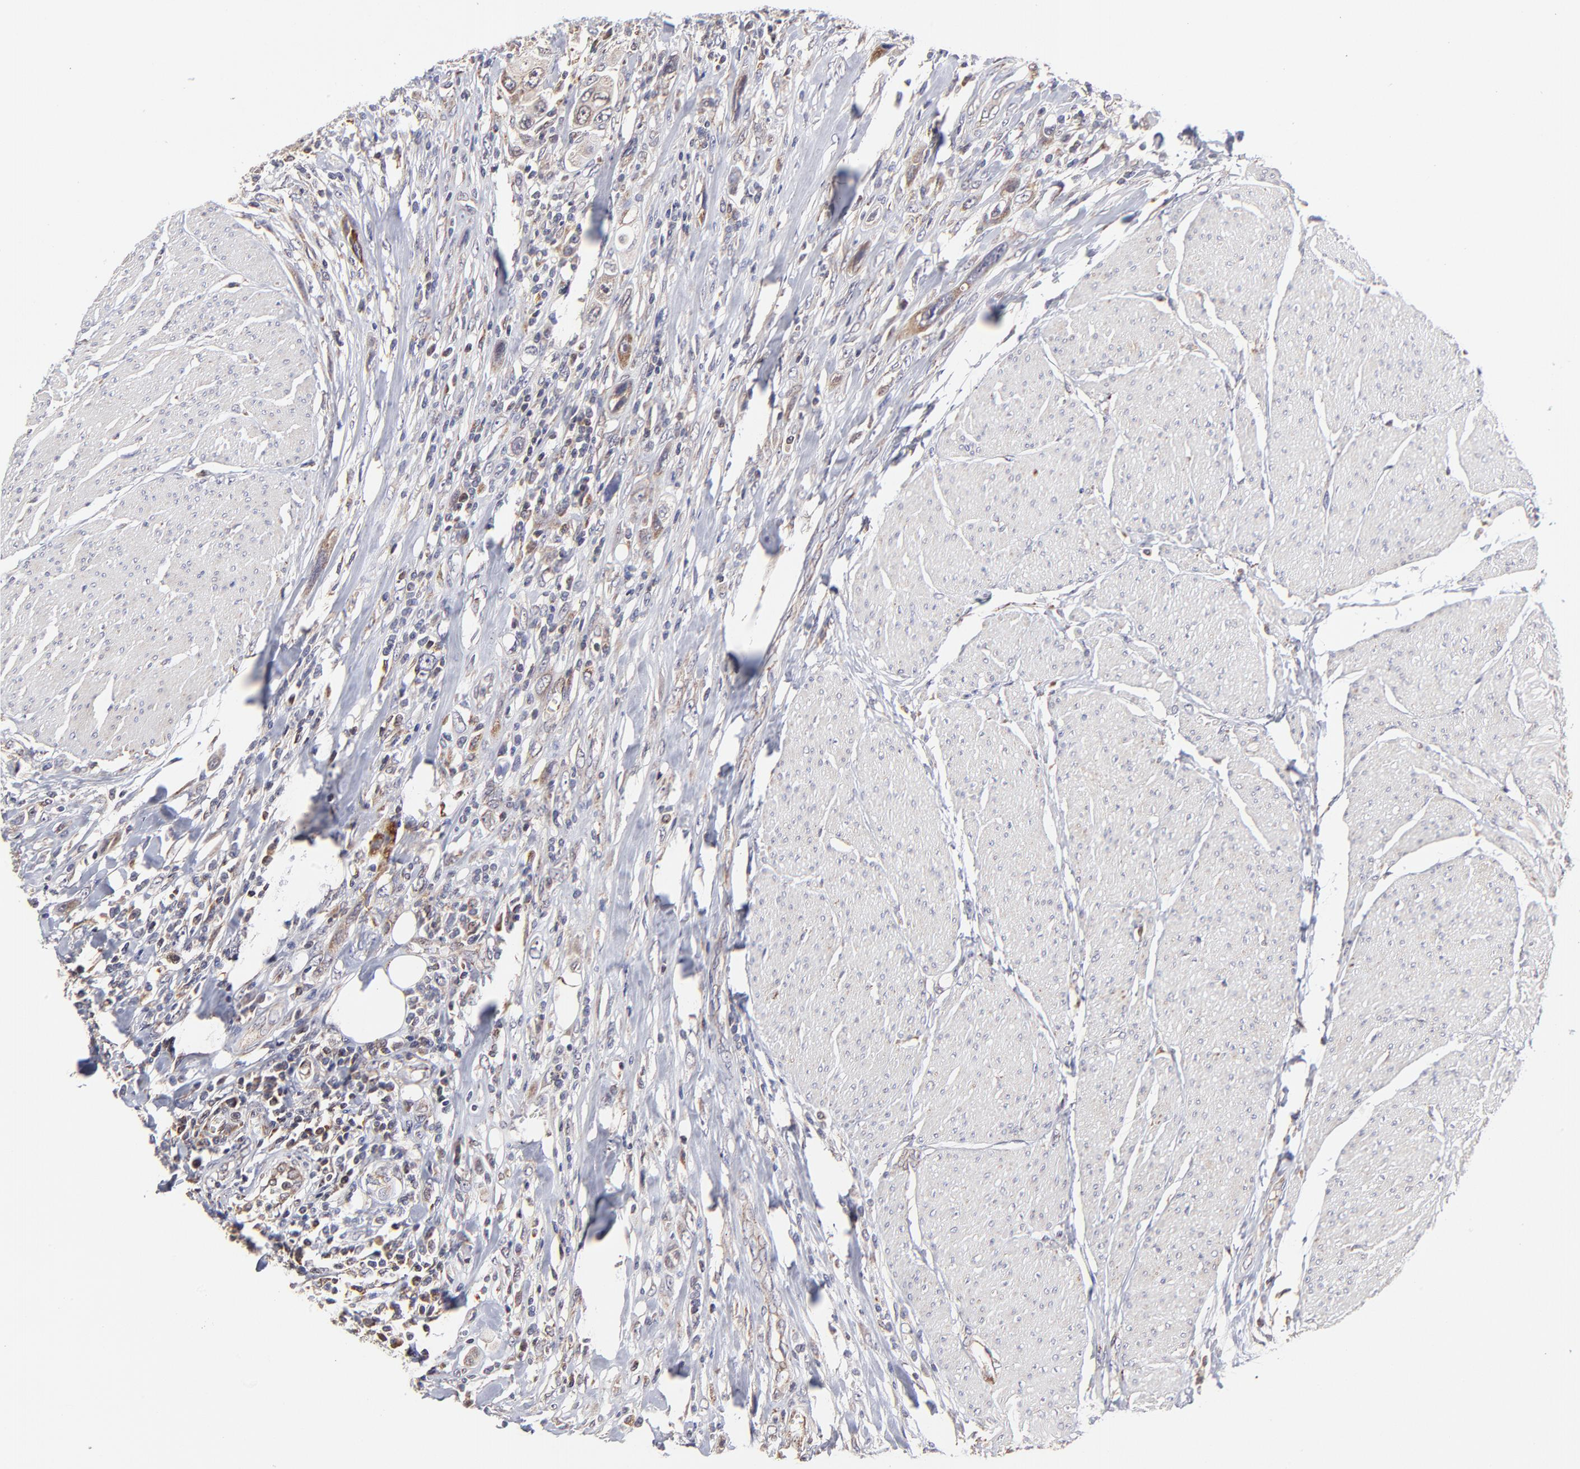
{"staining": {"intensity": "moderate", "quantity": "25%-75%", "location": "cytoplasmic/membranous"}, "tissue": "urothelial cancer", "cell_type": "Tumor cells", "image_type": "cancer", "snomed": [{"axis": "morphology", "description": "Urothelial carcinoma, High grade"}, {"axis": "topography", "description": "Urinary bladder"}], "caption": "A micrograph of high-grade urothelial carcinoma stained for a protein exhibits moderate cytoplasmic/membranous brown staining in tumor cells.", "gene": "MAP2K7", "patient": {"sex": "male", "age": 50}}